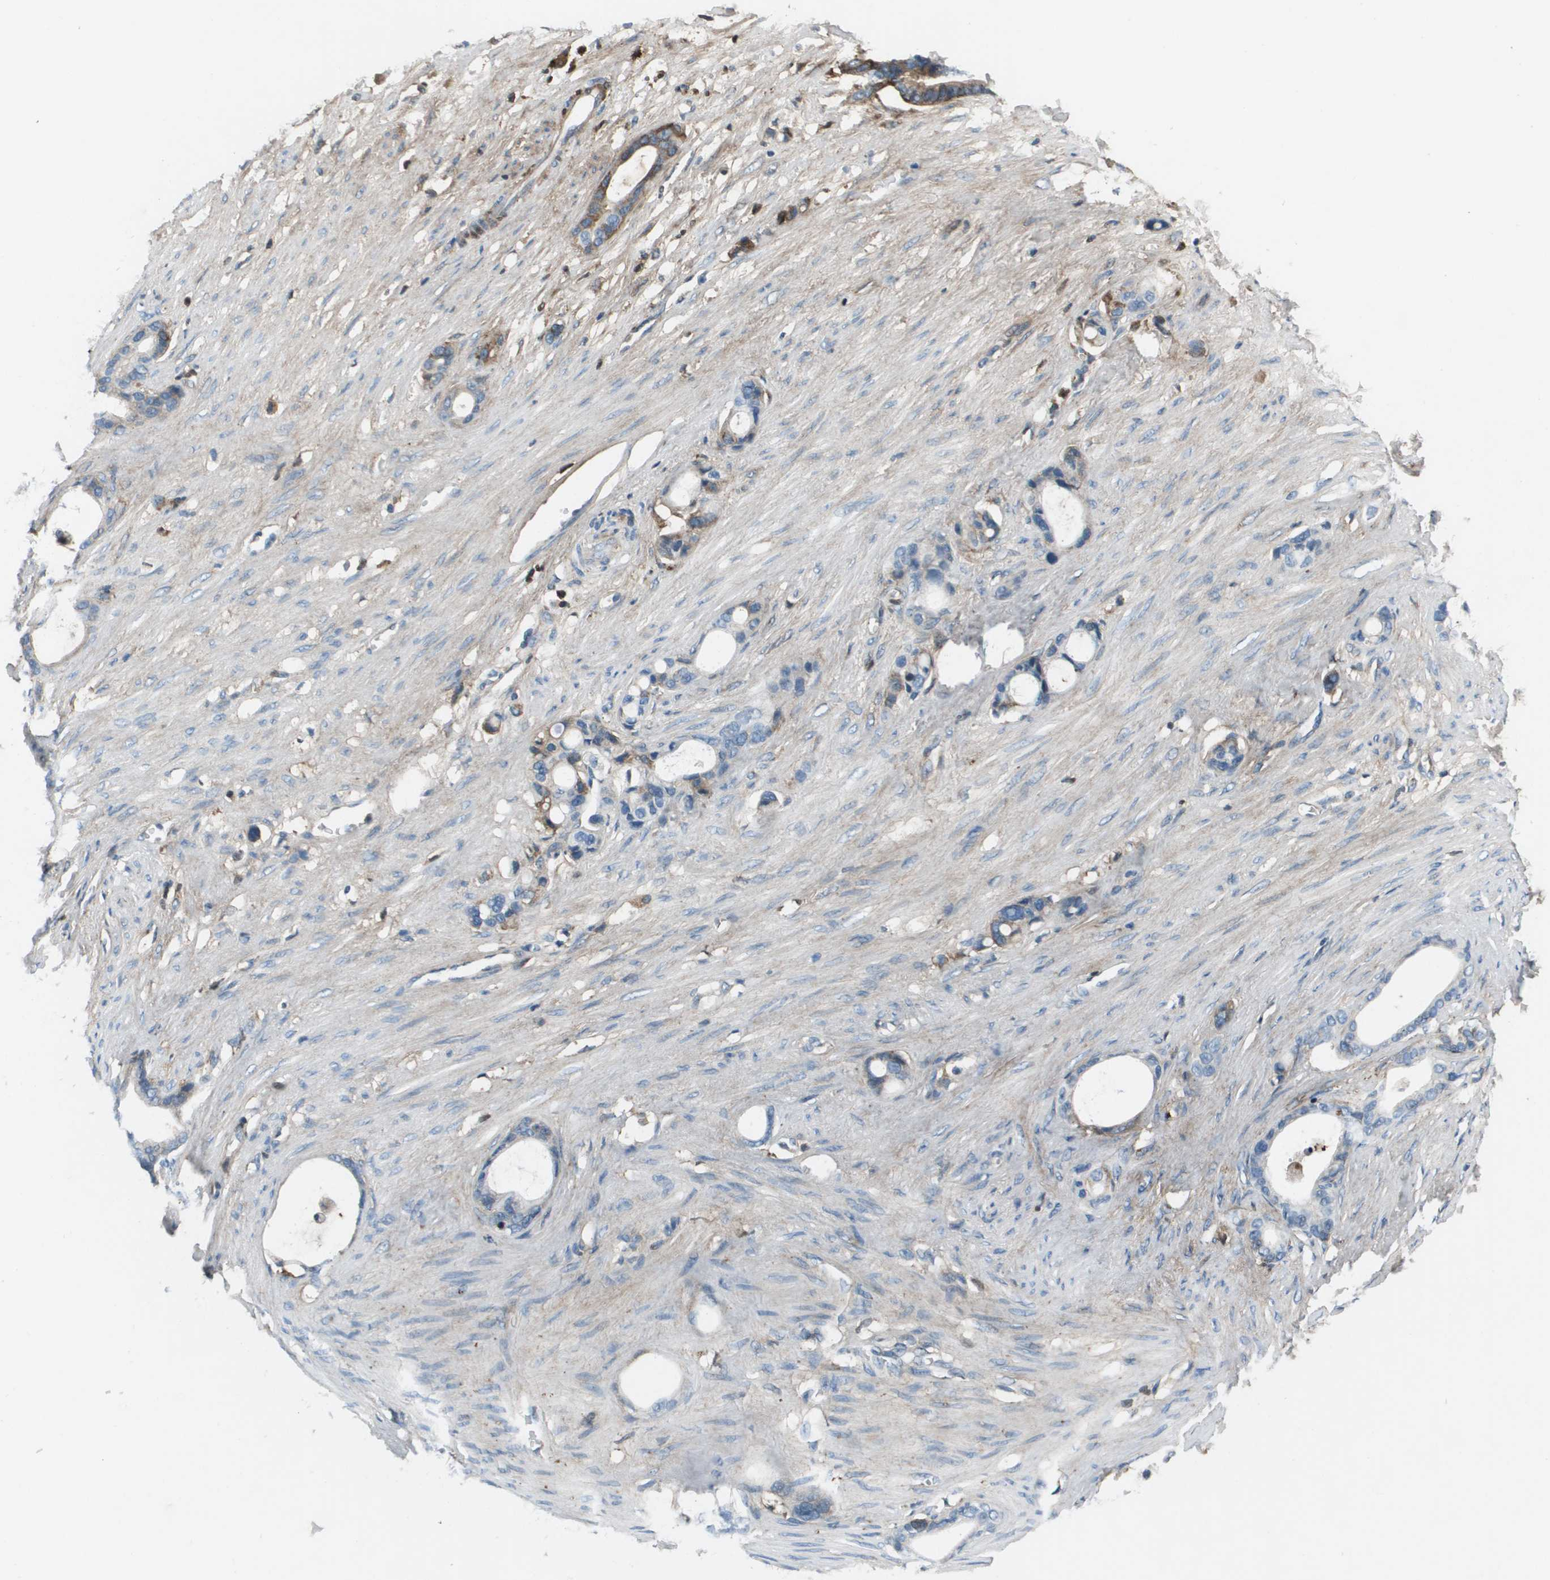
{"staining": {"intensity": "moderate", "quantity": "<25%", "location": "cytoplasmic/membranous"}, "tissue": "stomach cancer", "cell_type": "Tumor cells", "image_type": "cancer", "snomed": [{"axis": "morphology", "description": "Adenocarcinoma, NOS"}, {"axis": "topography", "description": "Stomach"}], "caption": "Stomach adenocarcinoma stained with a brown dye demonstrates moderate cytoplasmic/membranous positive expression in about <25% of tumor cells.", "gene": "PCOLCE", "patient": {"sex": "female", "age": 75}}